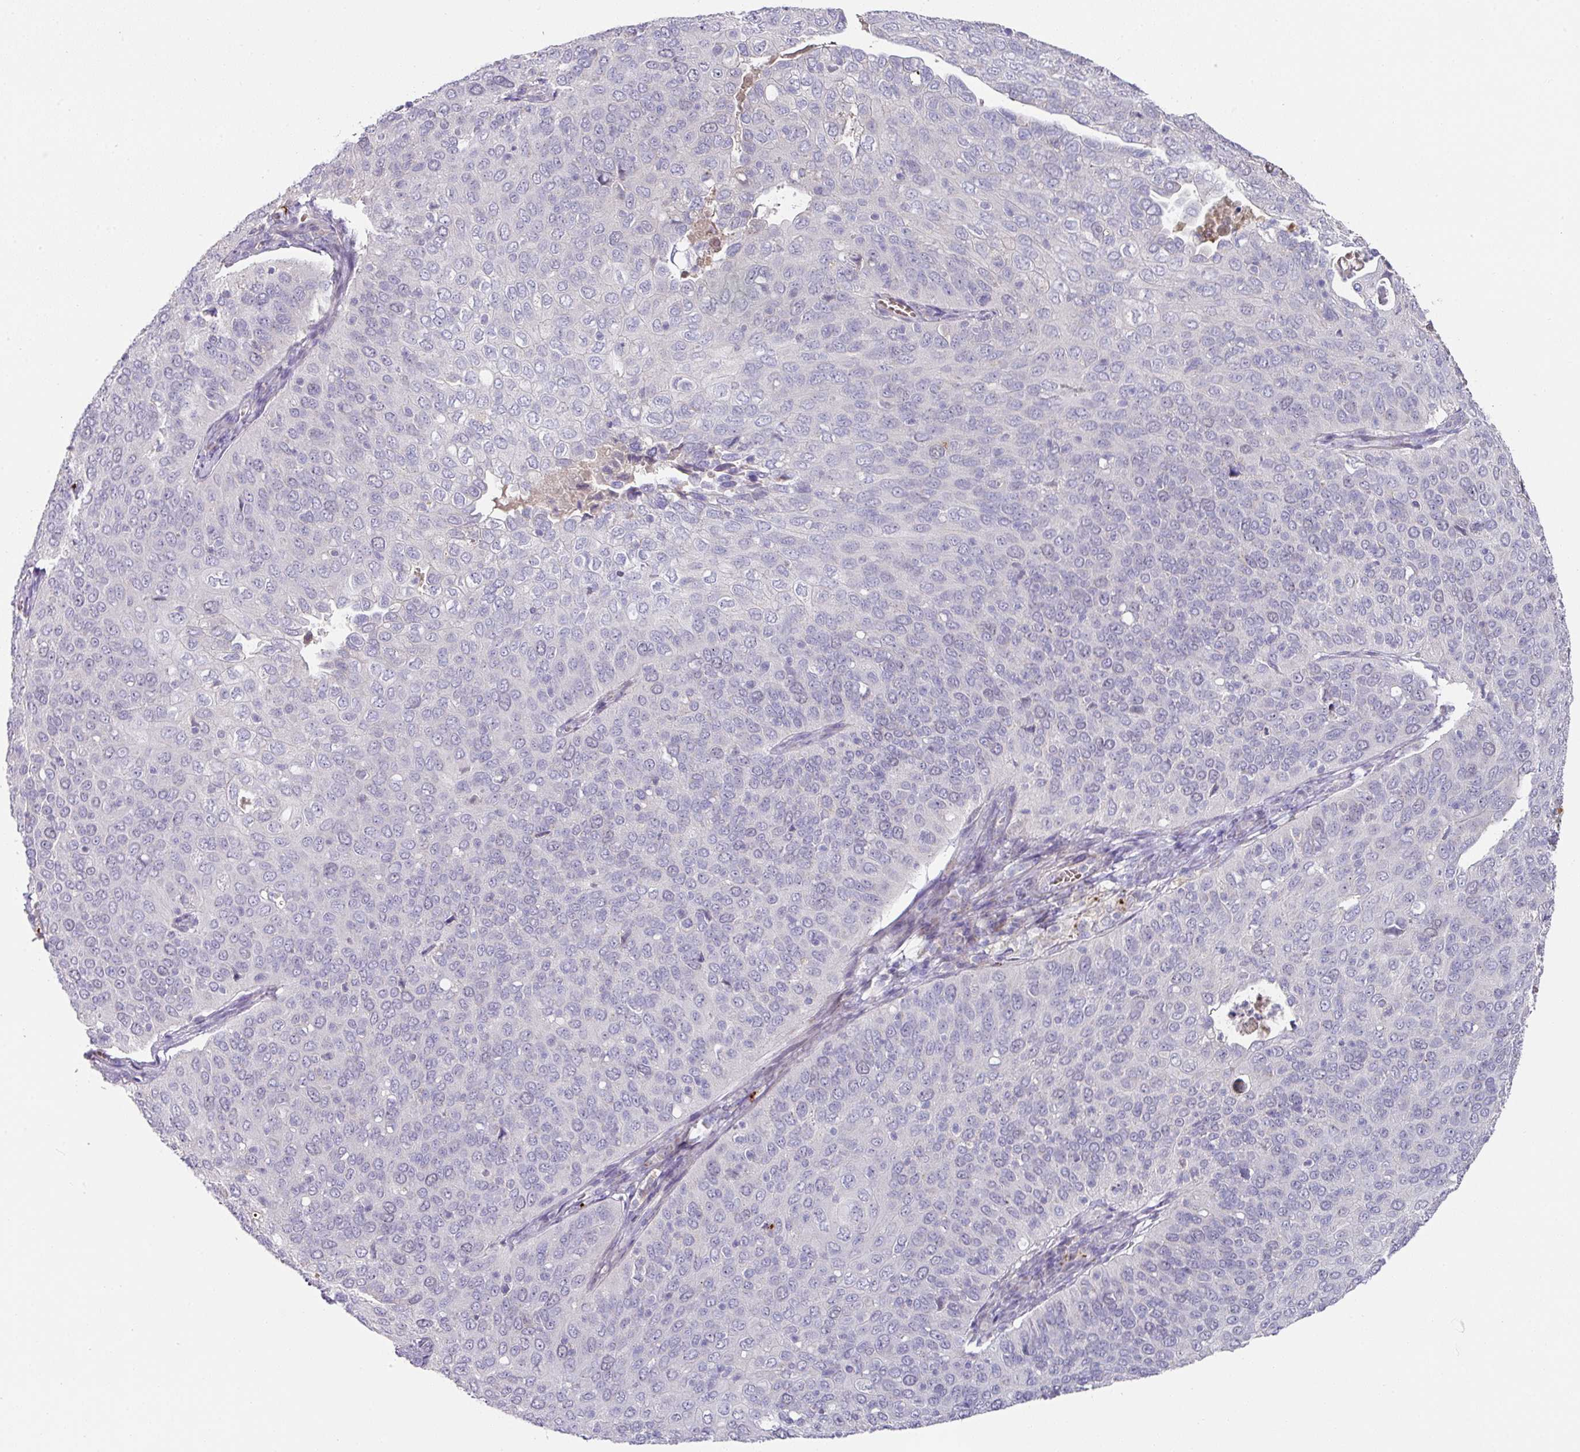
{"staining": {"intensity": "negative", "quantity": "none", "location": "none"}, "tissue": "cervical cancer", "cell_type": "Tumor cells", "image_type": "cancer", "snomed": [{"axis": "morphology", "description": "Squamous cell carcinoma, NOS"}, {"axis": "topography", "description": "Cervix"}], "caption": "Micrograph shows no significant protein staining in tumor cells of cervical cancer.", "gene": "TARM1", "patient": {"sex": "female", "age": 36}}